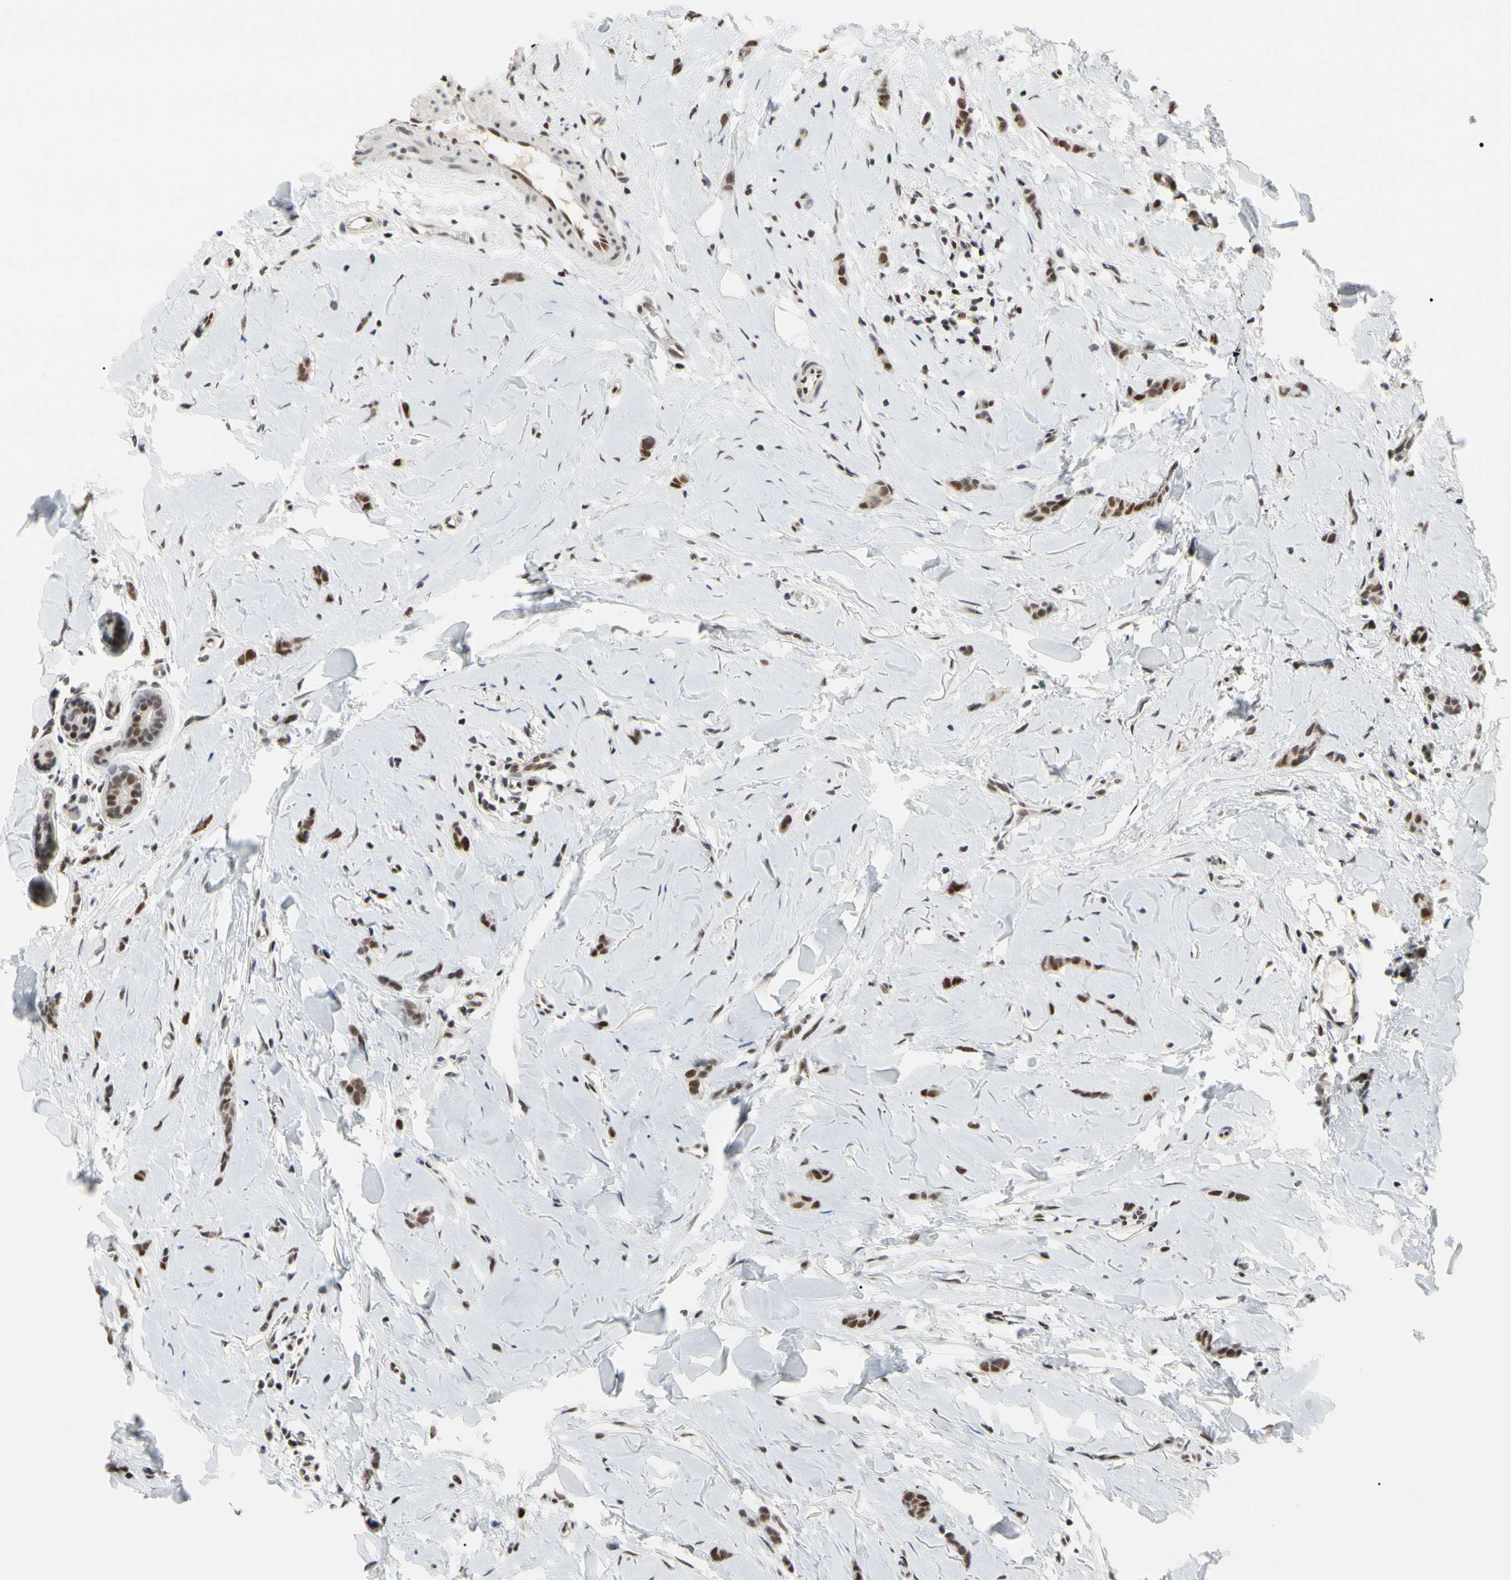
{"staining": {"intensity": "moderate", "quantity": ">75%", "location": "nuclear"}, "tissue": "breast cancer", "cell_type": "Tumor cells", "image_type": "cancer", "snomed": [{"axis": "morphology", "description": "Lobular carcinoma"}, {"axis": "topography", "description": "Skin"}, {"axis": "topography", "description": "Breast"}], "caption": "High-magnification brightfield microscopy of breast cancer stained with DAB (3,3'-diaminobenzidine) (brown) and counterstained with hematoxylin (blue). tumor cells exhibit moderate nuclear expression is identified in about>75% of cells. (IHC, brightfield microscopy, high magnification).", "gene": "FAM98B", "patient": {"sex": "female", "age": 46}}